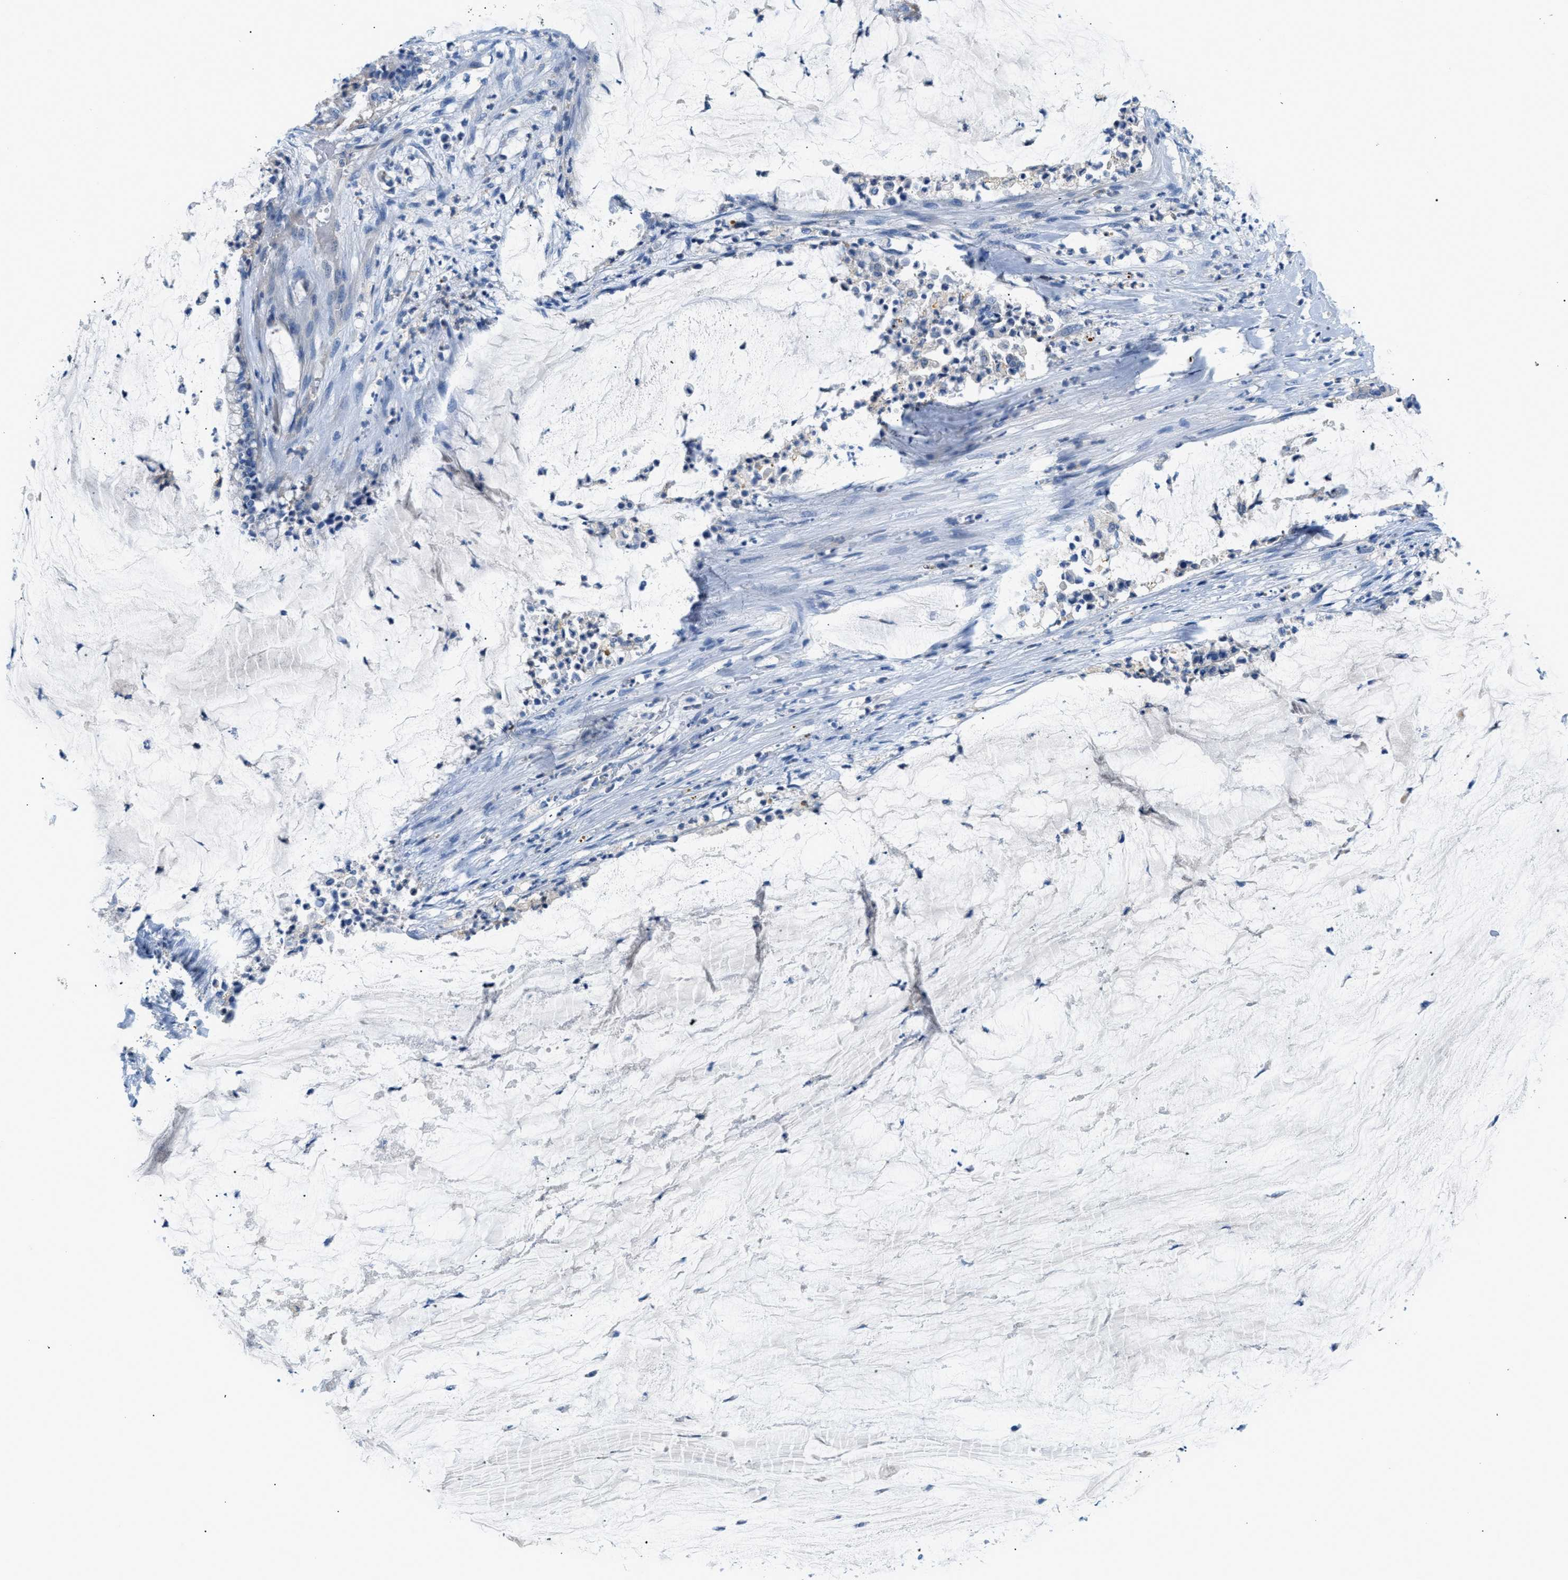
{"staining": {"intensity": "negative", "quantity": "none", "location": "none"}, "tissue": "pancreatic cancer", "cell_type": "Tumor cells", "image_type": "cancer", "snomed": [{"axis": "morphology", "description": "Adenocarcinoma, NOS"}, {"axis": "topography", "description": "Pancreas"}], "caption": "An image of pancreatic cancer stained for a protein shows no brown staining in tumor cells. The staining was performed using DAB to visualize the protein expression in brown, while the nuclei were stained in blue with hematoxylin (Magnification: 20x).", "gene": "ORAI1", "patient": {"sex": "male", "age": 41}}